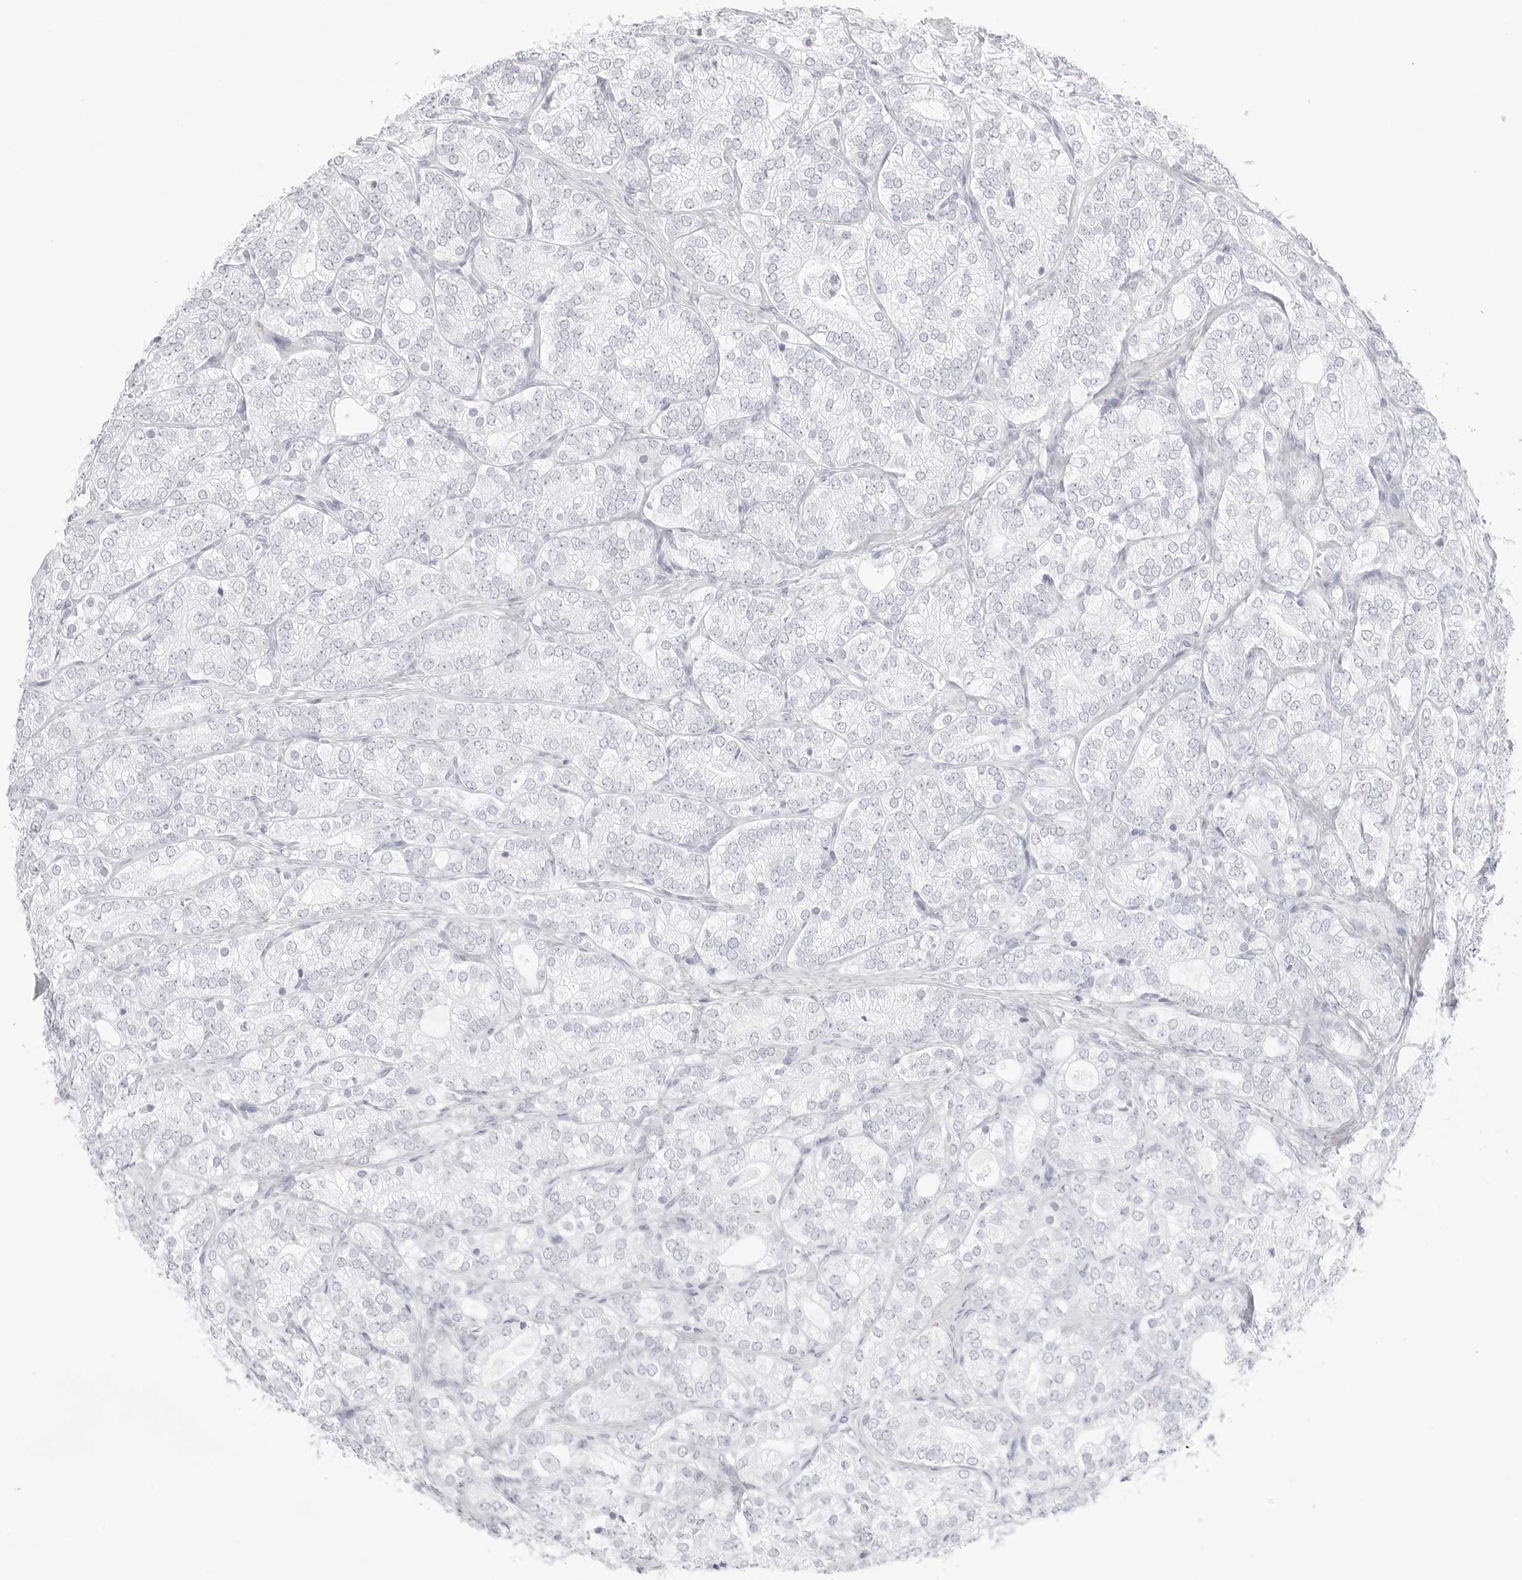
{"staining": {"intensity": "negative", "quantity": "none", "location": "none"}, "tissue": "prostate cancer", "cell_type": "Tumor cells", "image_type": "cancer", "snomed": [{"axis": "morphology", "description": "Adenocarcinoma, High grade"}, {"axis": "topography", "description": "Prostate"}], "caption": "This is an immunohistochemistry (IHC) histopathology image of human prostate cancer. There is no expression in tumor cells.", "gene": "HMGCS2", "patient": {"sex": "male", "age": 57}}